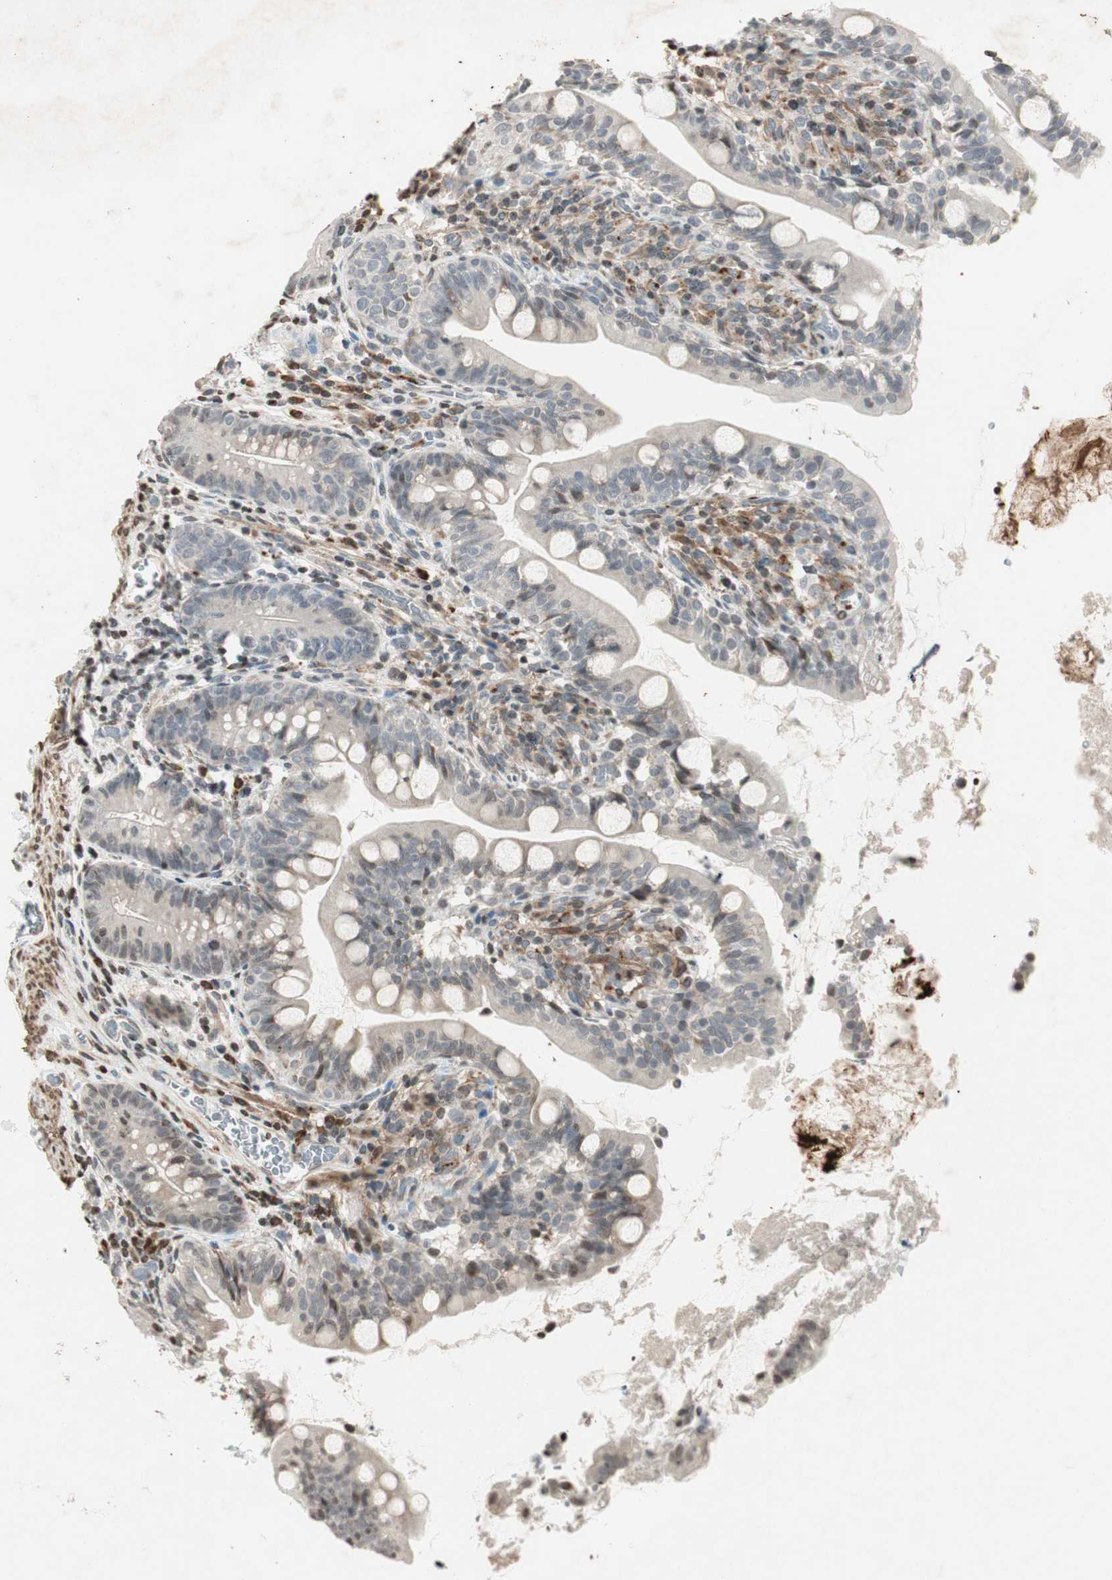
{"staining": {"intensity": "moderate", "quantity": ">75%", "location": "cytoplasmic/membranous,nuclear"}, "tissue": "small intestine", "cell_type": "Glandular cells", "image_type": "normal", "snomed": [{"axis": "morphology", "description": "Normal tissue, NOS"}, {"axis": "topography", "description": "Small intestine"}], "caption": "Immunohistochemical staining of normal human small intestine reveals moderate cytoplasmic/membranous,nuclear protein staining in approximately >75% of glandular cells.", "gene": "PRKG1", "patient": {"sex": "female", "age": 56}}